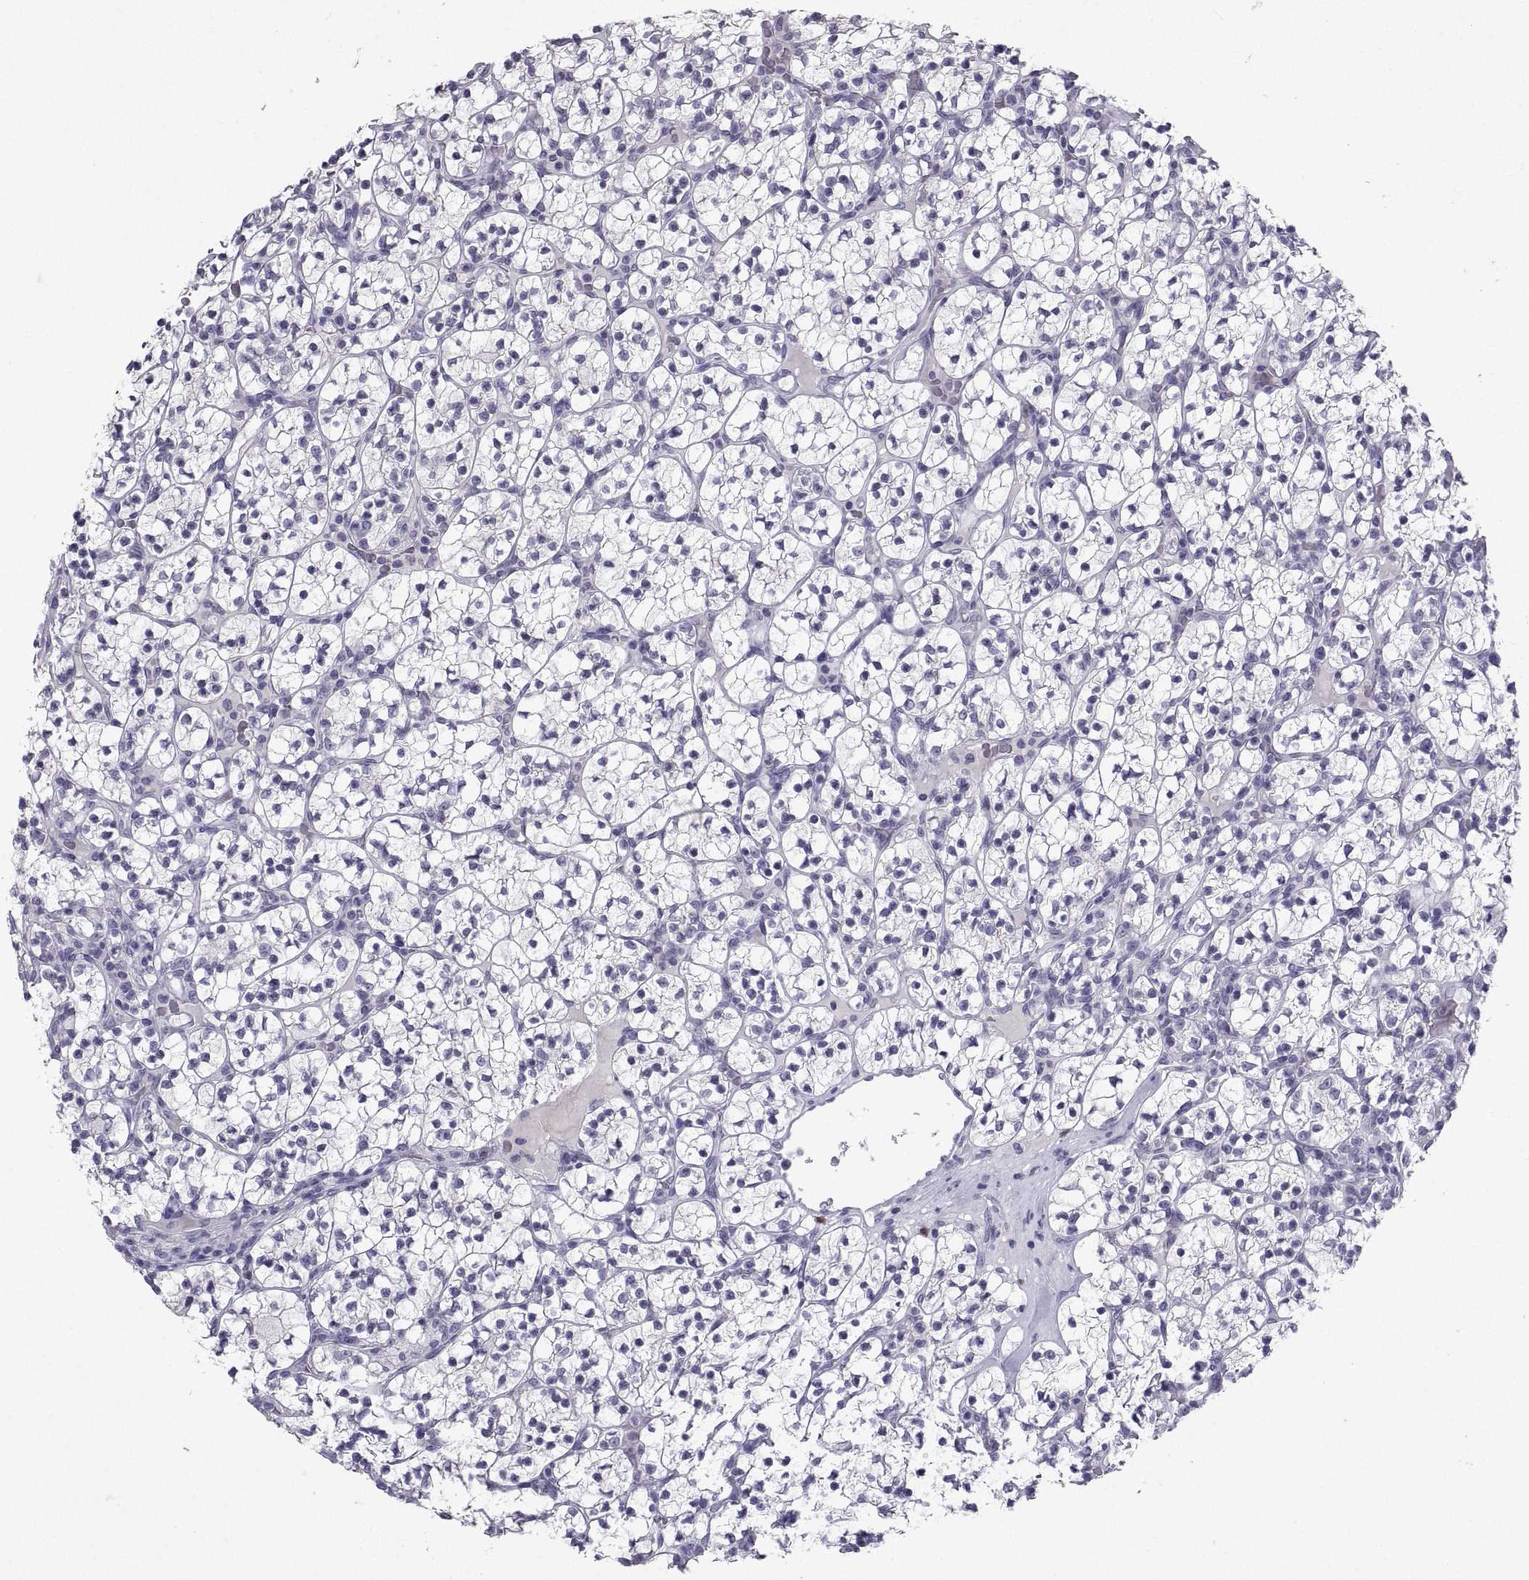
{"staining": {"intensity": "negative", "quantity": "none", "location": "none"}, "tissue": "renal cancer", "cell_type": "Tumor cells", "image_type": "cancer", "snomed": [{"axis": "morphology", "description": "Adenocarcinoma, NOS"}, {"axis": "topography", "description": "Kidney"}], "caption": "Immunohistochemistry (IHC) histopathology image of neoplastic tissue: human renal cancer (adenocarcinoma) stained with DAB (3,3'-diaminobenzidine) demonstrates no significant protein staining in tumor cells.", "gene": "SOX21", "patient": {"sex": "female", "age": 89}}